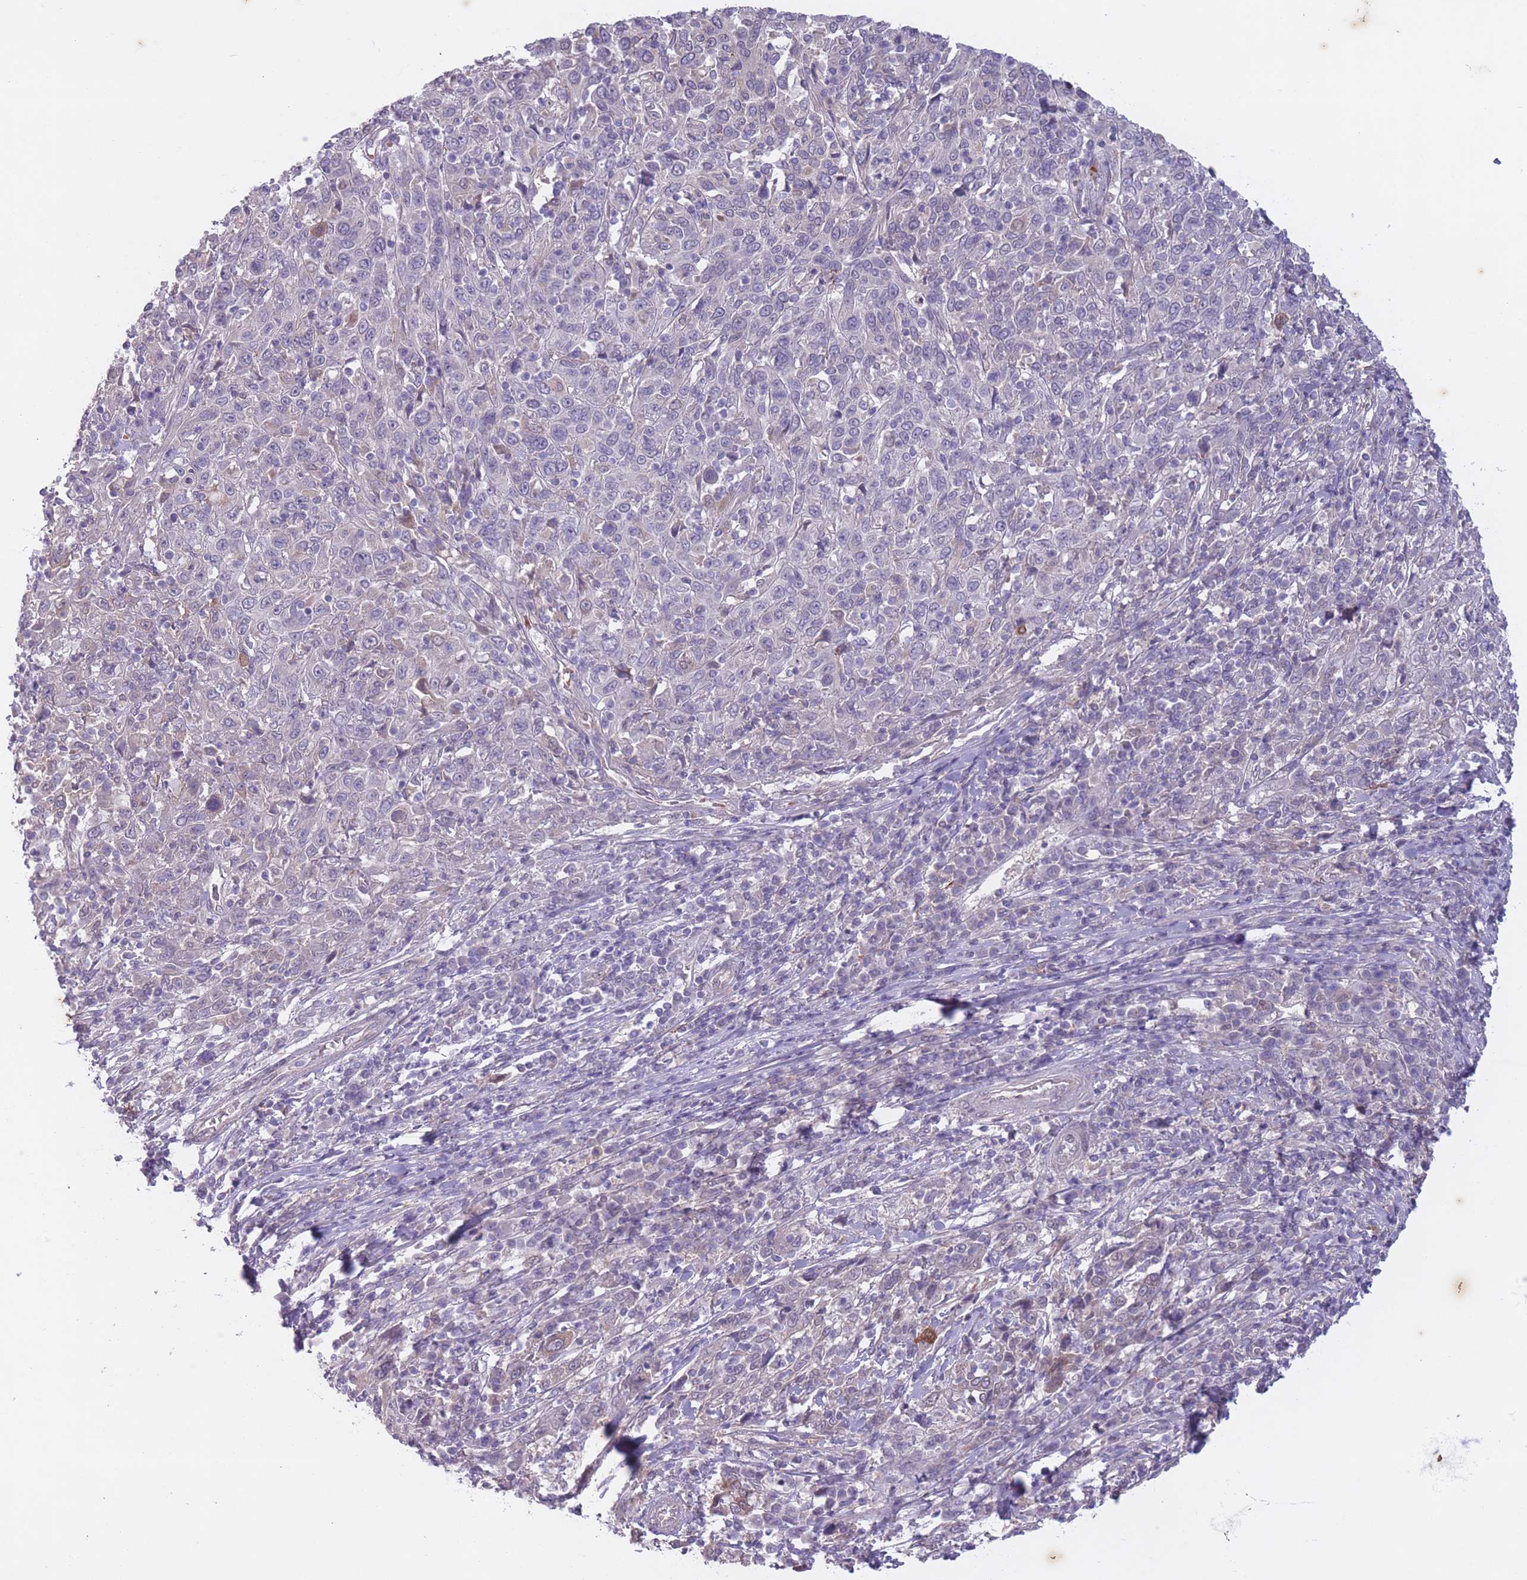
{"staining": {"intensity": "weak", "quantity": "<25%", "location": "cytoplasmic/membranous"}, "tissue": "cervical cancer", "cell_type": "Tumor cells", "image_type": "cancer", "snomed": [{"axis": "morphology", "description": "Squamous cell carcinoma, NOS"}, {"axis": "topography", "description": "Cervix"}], "caption": "There is no significant staining in tumor cells of cervical squamous cell carcinoma.", "gene": "ARPIN", "patient": {"sex": "female", "age": 46}}